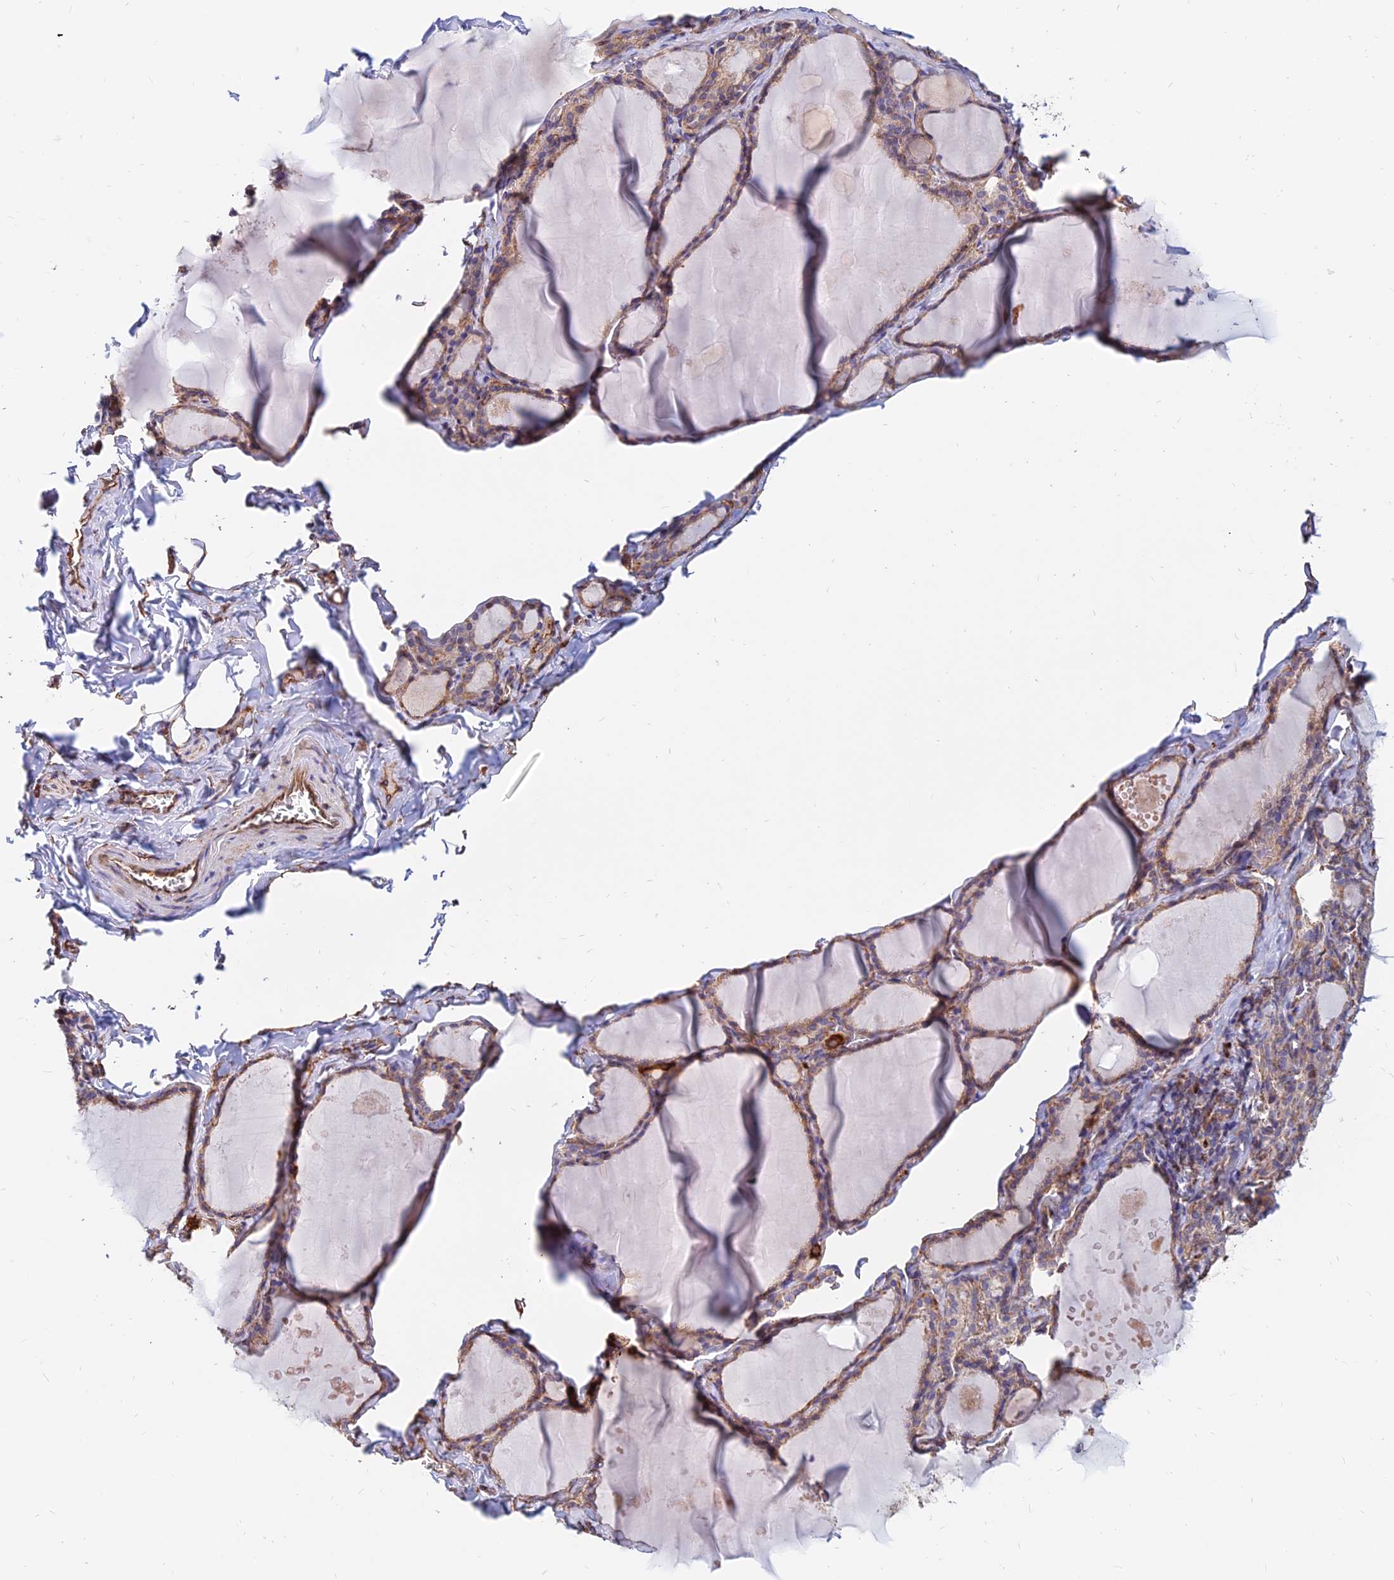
{"staining": {"intensity": "moderate", "quantity": ">75%", "location": "cytoplasmic/membranous"}, "tissue": "thyroid gland", "cell_type": "Glandular cells", "image_type": "normal", "snomed": [{"axis": "morphology", "description": "Normal tissue, NOS"}, {"axis": "topography", "description": "Thyroid gland"}], "caption": "Thyroid gland stained with DAB immunohistochemistry (IHC) displays medium levels of moderate cytoplasmic/membranous staining in about >75% of glandular cells.", "gene": "CDK18", "patient": {"sex": "male", "age": 56}}